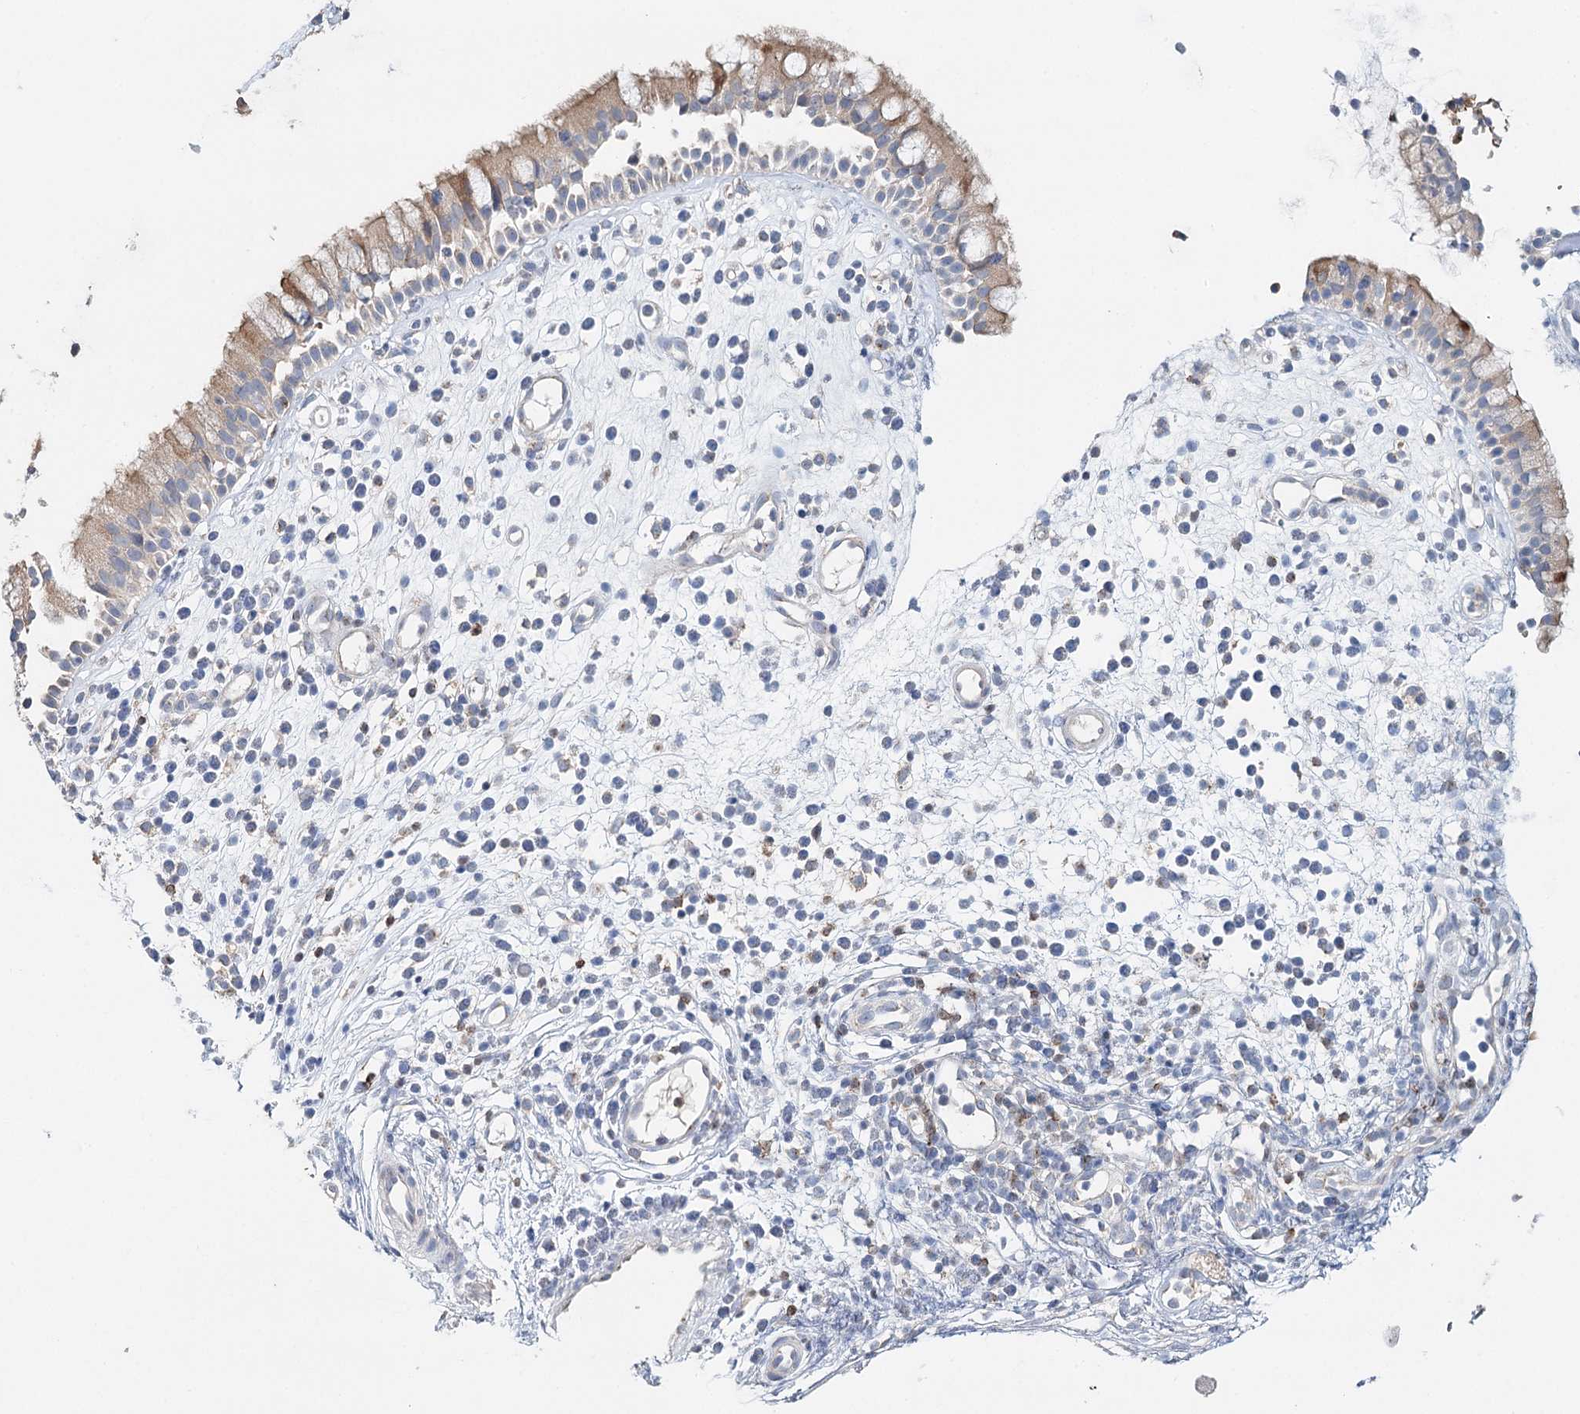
{"staining": {"intensity": "weak", "quantity": "25%-75%", "location": "cytoplasmic/membranous"}, "tissue": "nasopharynx", "cell_type": "Respiratory epithelial cells", "image_type": "normal", "snomed": [{"axis": "morphology", "description": "Normal tissue, NOS"}, {"axis": "morphology", "description": "Inflammation, NOS"}, {"axis": "topography", "description": "Nasopharynx"}], "caption": "An immunohistochemistry image of benign tissue is shown. Protein staining in brown labels weak cytoplasmic/membranous positivity in nasopharynx within respiratory epithelial cells.", "gene": "DAPK1", "patient": {"sex": "male", "age": 29}}